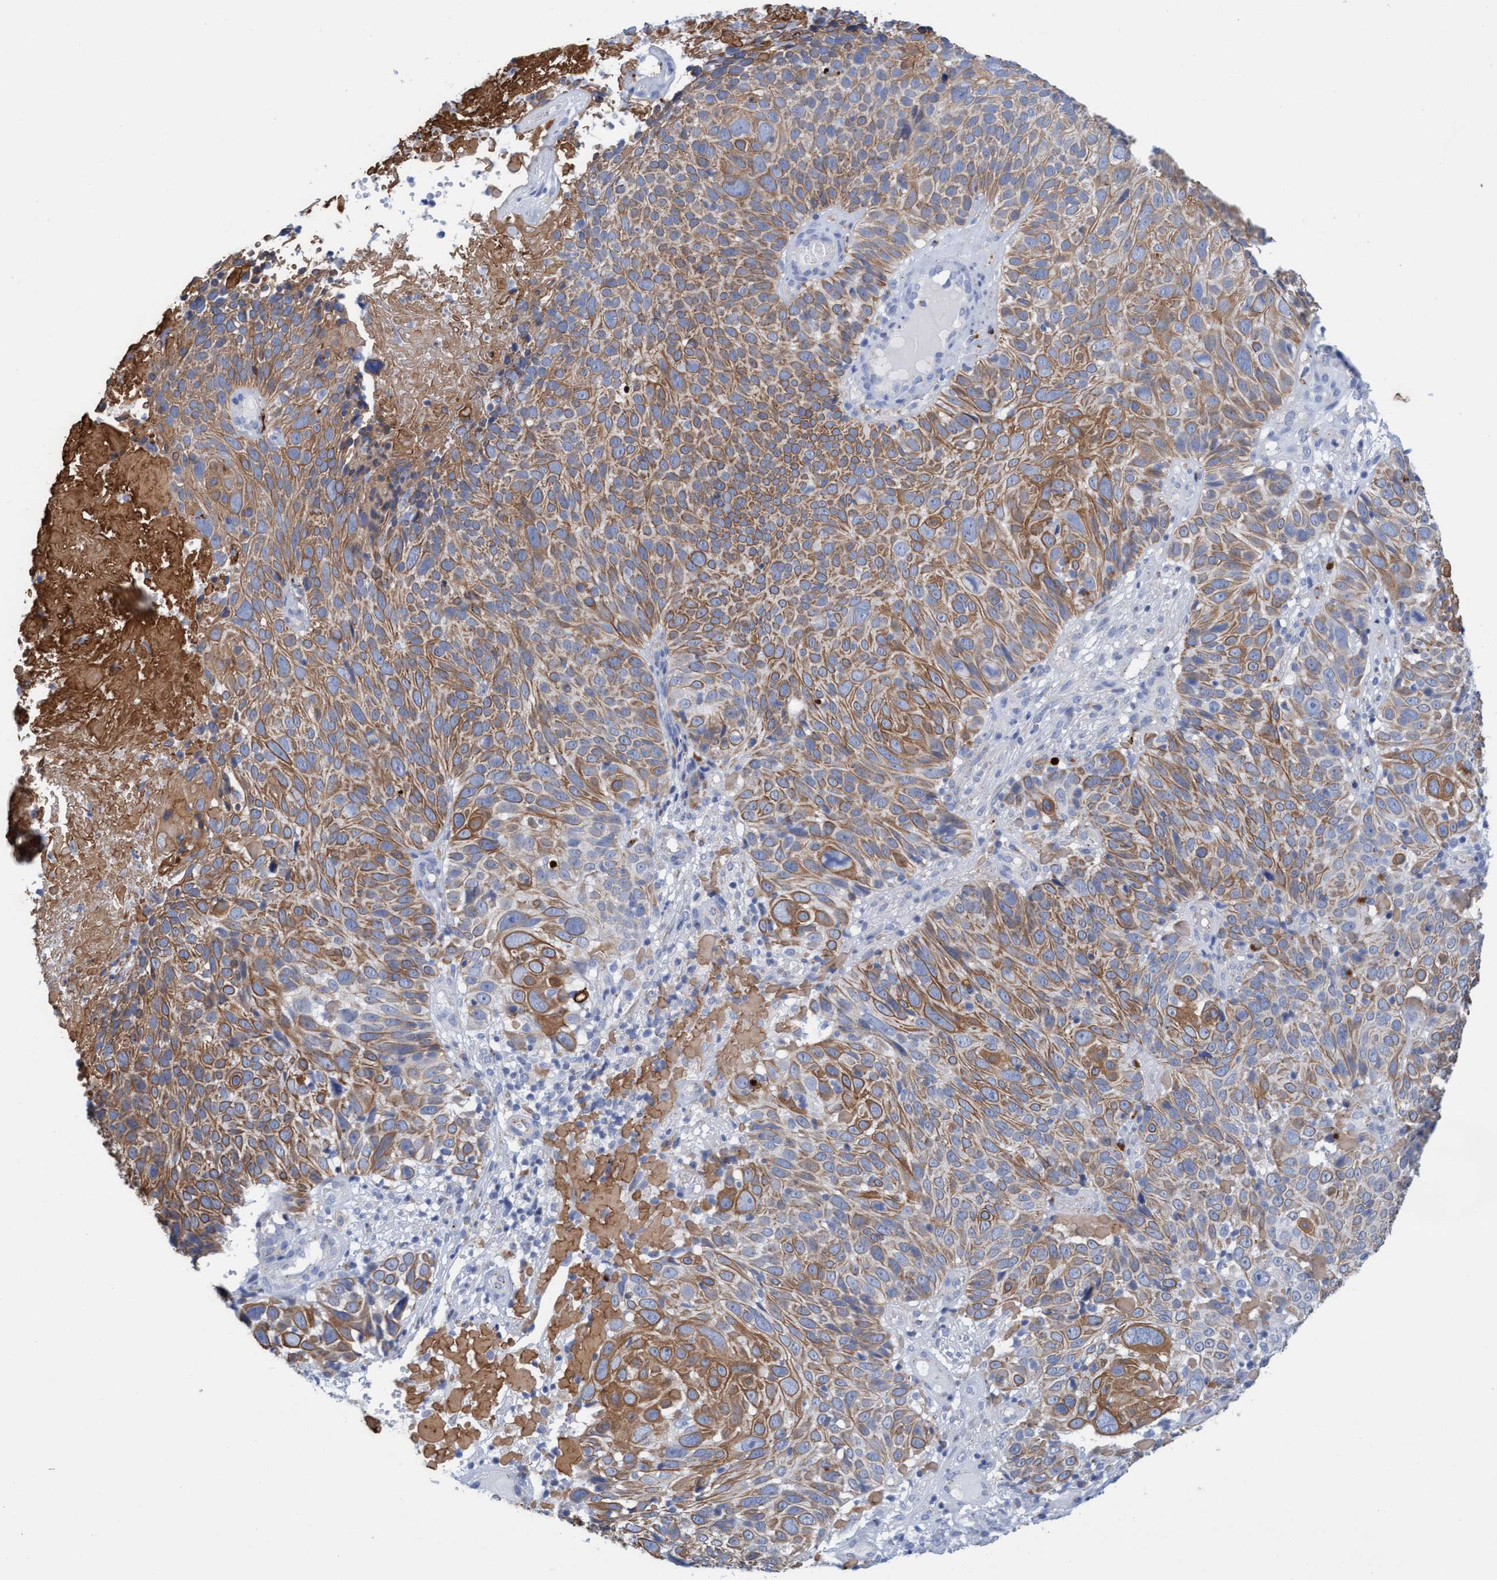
{"staining": {"intensity": "moderate", "quantity": ">75%", "location": "cytoplasmic/membranous"}, "tissue": "cervical cancer", "cell_type": "Tumor cells", "image_type": "cancer", "snomed": [{"axis": "morphology", "description": "Squamous cell carcinoma, NOS"}, {"axis": "topography", "description": "Cervix"}], "caption": "IHC photomicrograph of neoplastic tissue: cervical squamous cell carcinoma stained using immunohistochemistry (IHC) exhibits medium levels of moderate protein expression localized specifically in the cytoplasmic/membranous of tumor cells, appearing as a cytoplasmic/membranous brown color.", "gene": "SGSH", "patient": {"sex": "female", "age": 74}}